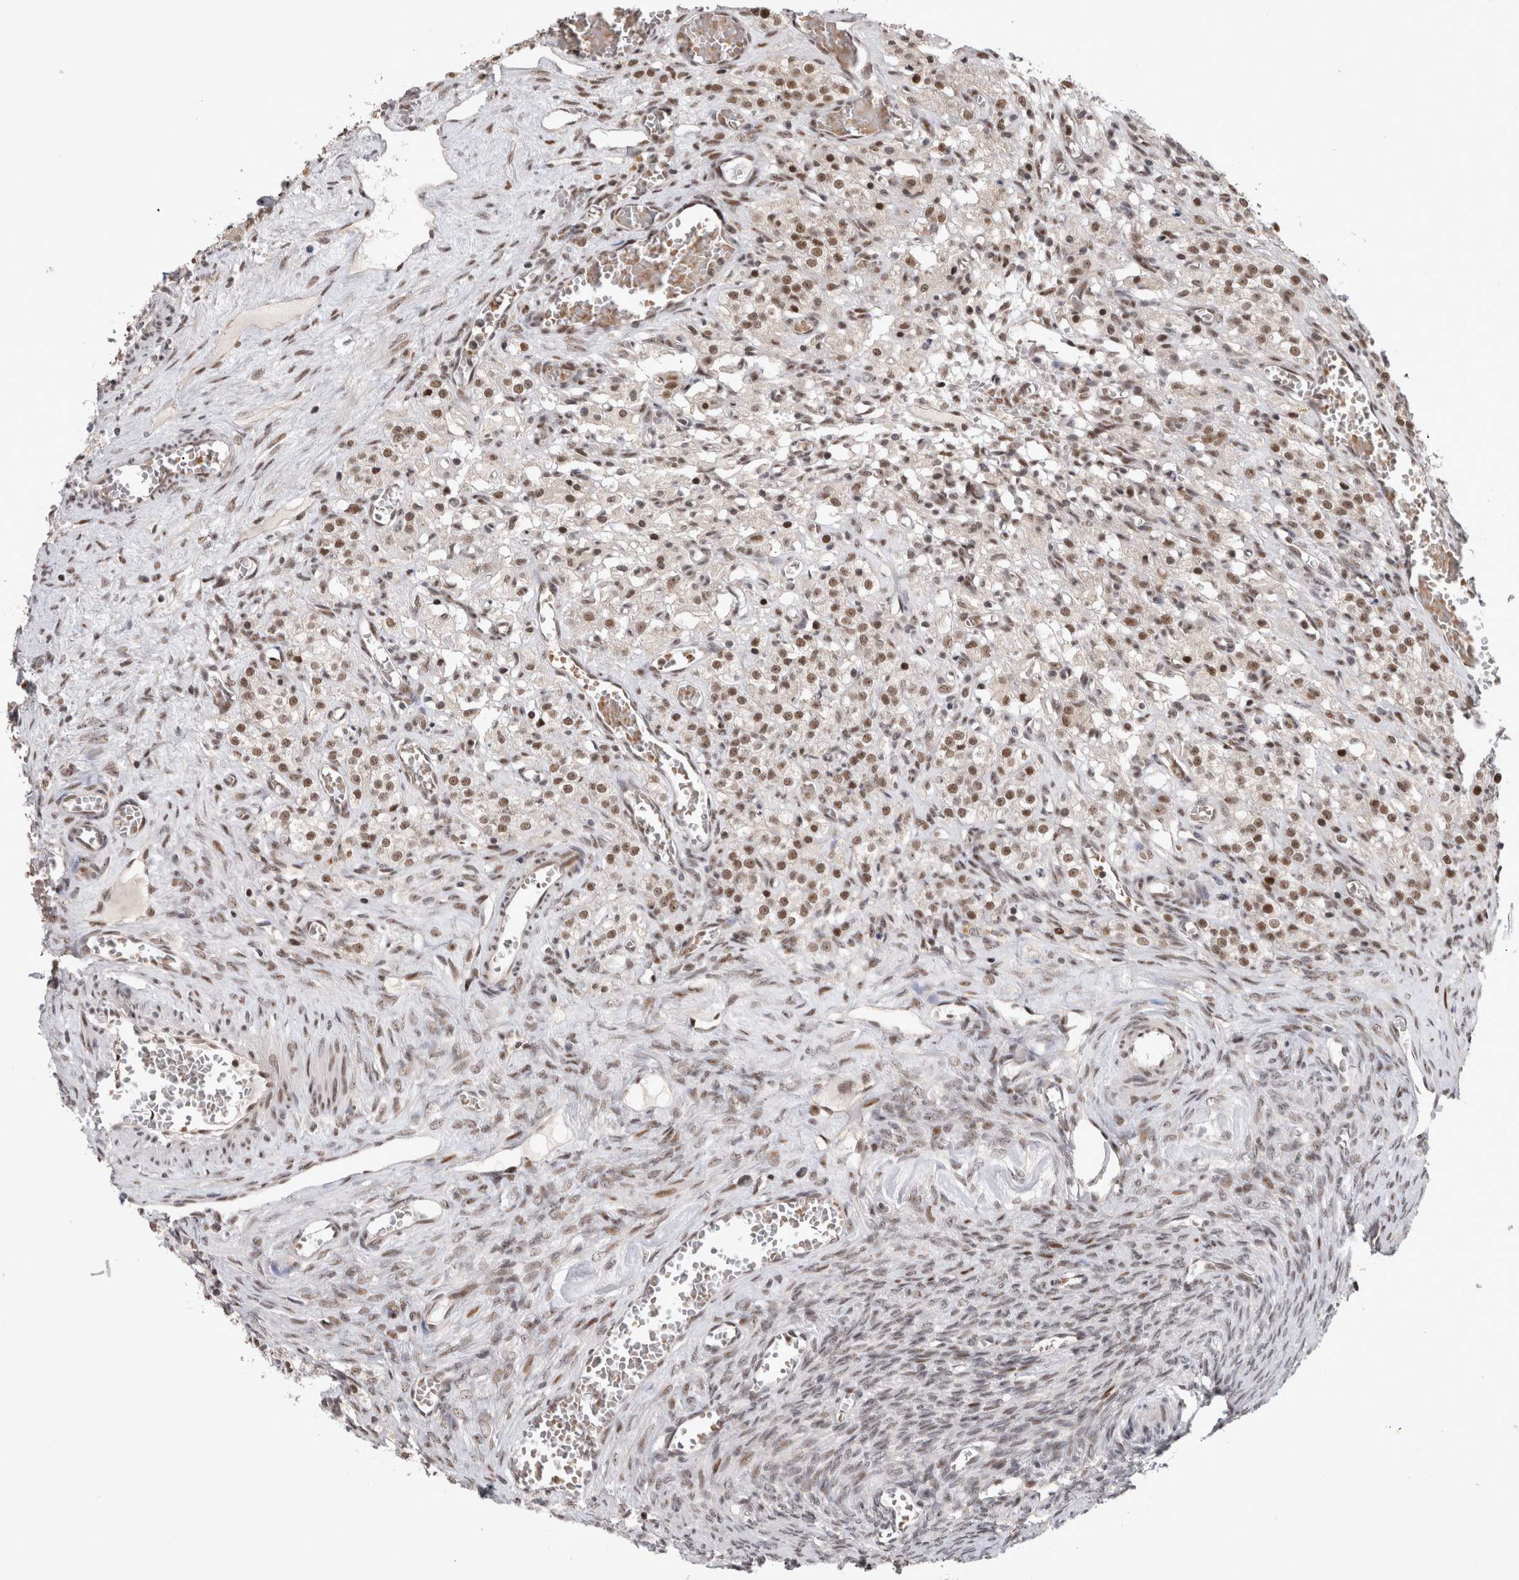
{"staining": {"intensity": "strong", "quantity": ">75%", "location": "nuclear"}, "tissue": "ovary", "cell_type": "Follicle cells", "image_type": "normal", "snomed": [{"axis": "morphology", "description": "Normal tissue, NOS"}, {"axis": "topography", "description": "Ovary"}], "caption": "The immunohistochemical stain shows strong nuclear expression in follicle cells of normal ovary.", "gene": "HESX1", "patient": {"sex": "female", "age": 27}}